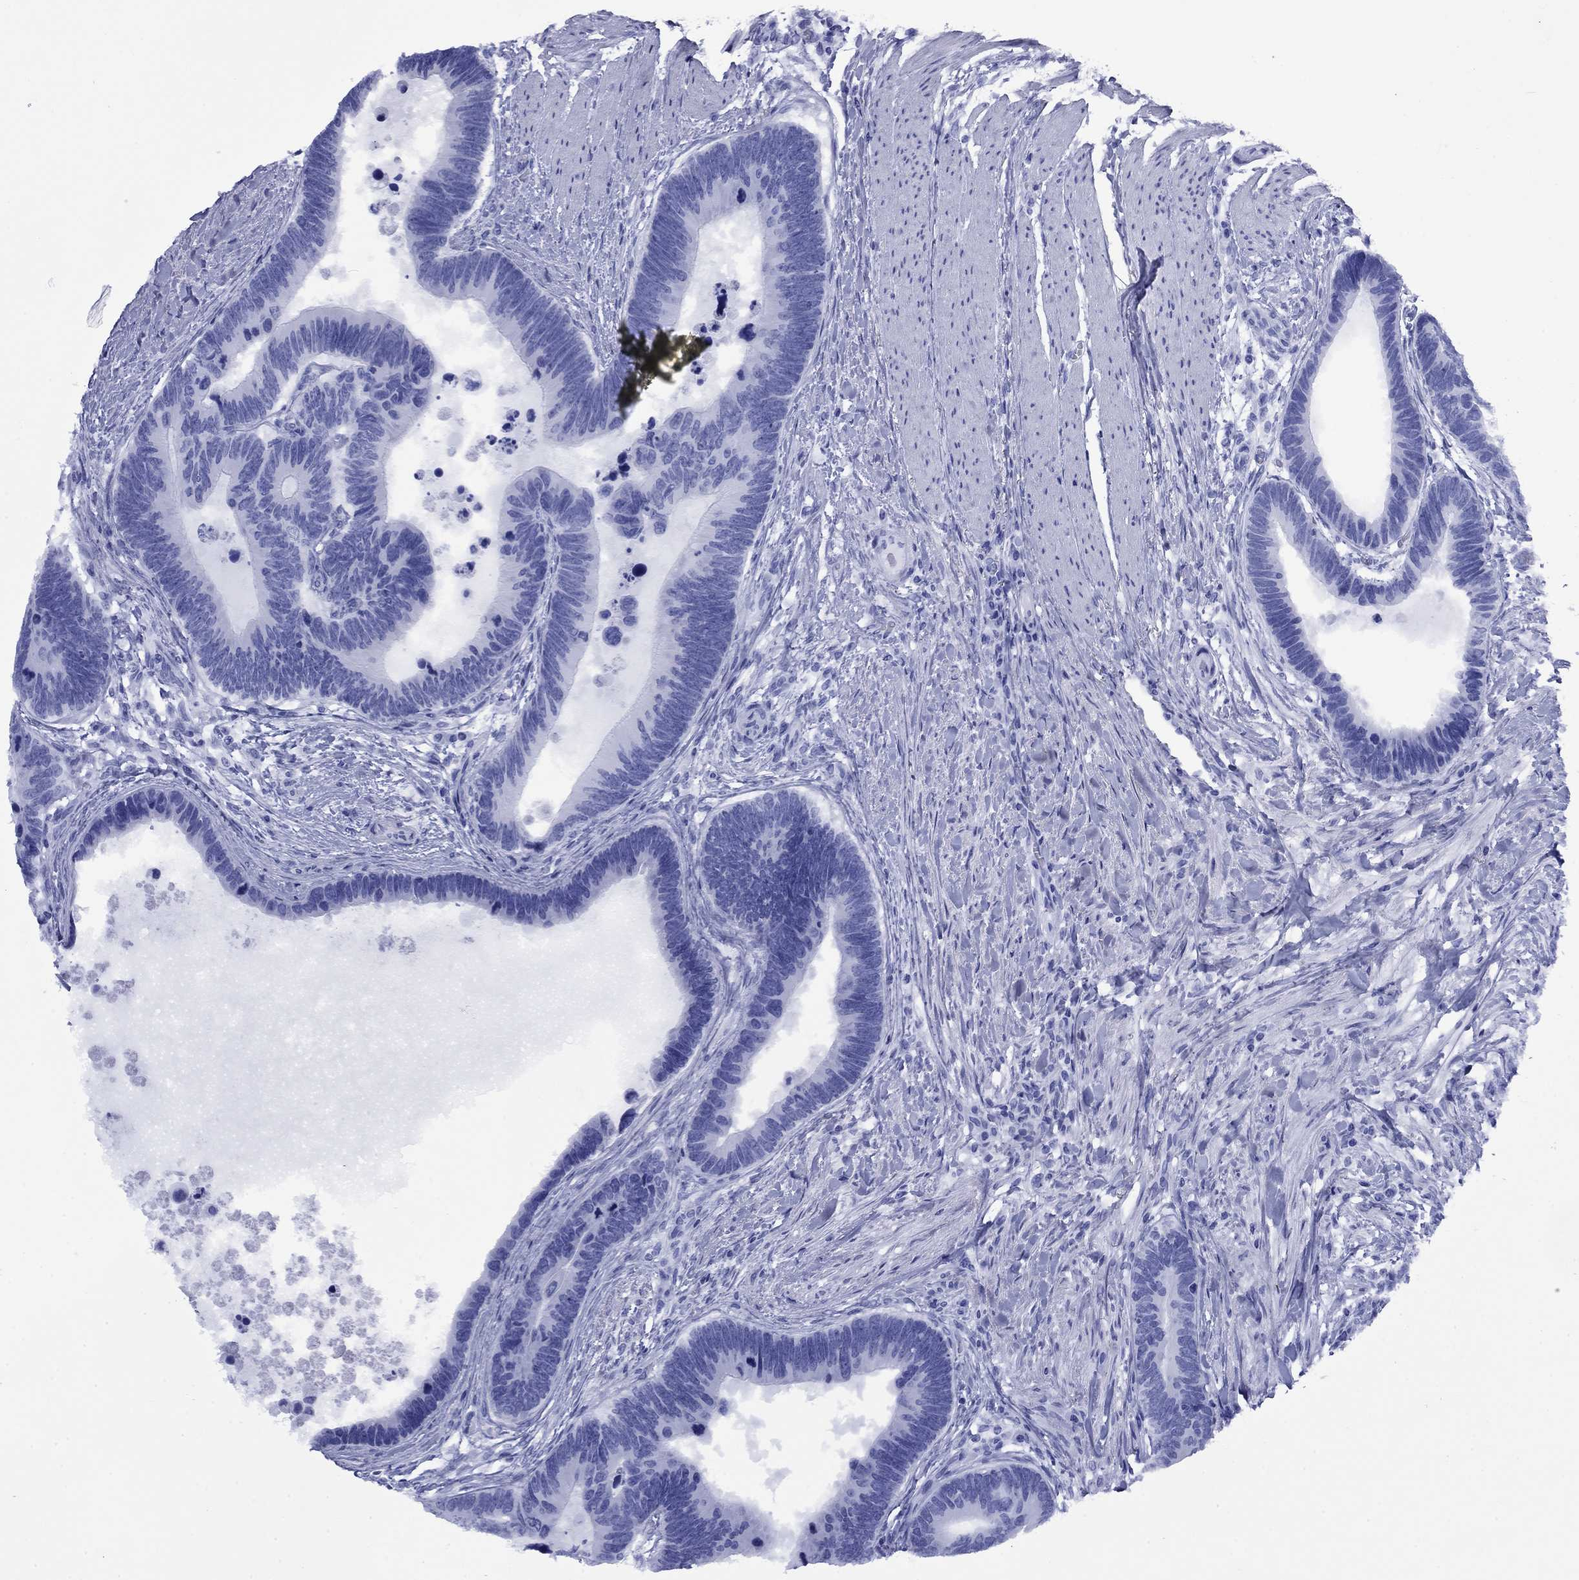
{"staining": {"intensity": "negative", "quantity": "none", "location": "none"}, "tissue": "colorectal cancer", "cell_type": "Tumor cells", "image_type": "cancer", "snomed": [{"axis": "morphology", "description": "Adenocarcinoma, NOS"}, {"axis": "topography", "description": "Colon"}], "caption": "Immunohistochemistry of human colorectal cancer (adenocarcinoma) shows no staining in tumor cells. (DAB (3,3'-diaminobenzidine) IHC with hematoxylin counter stain).", "gene": "GIP", "patient": {"sex": "female", "age": 77}}